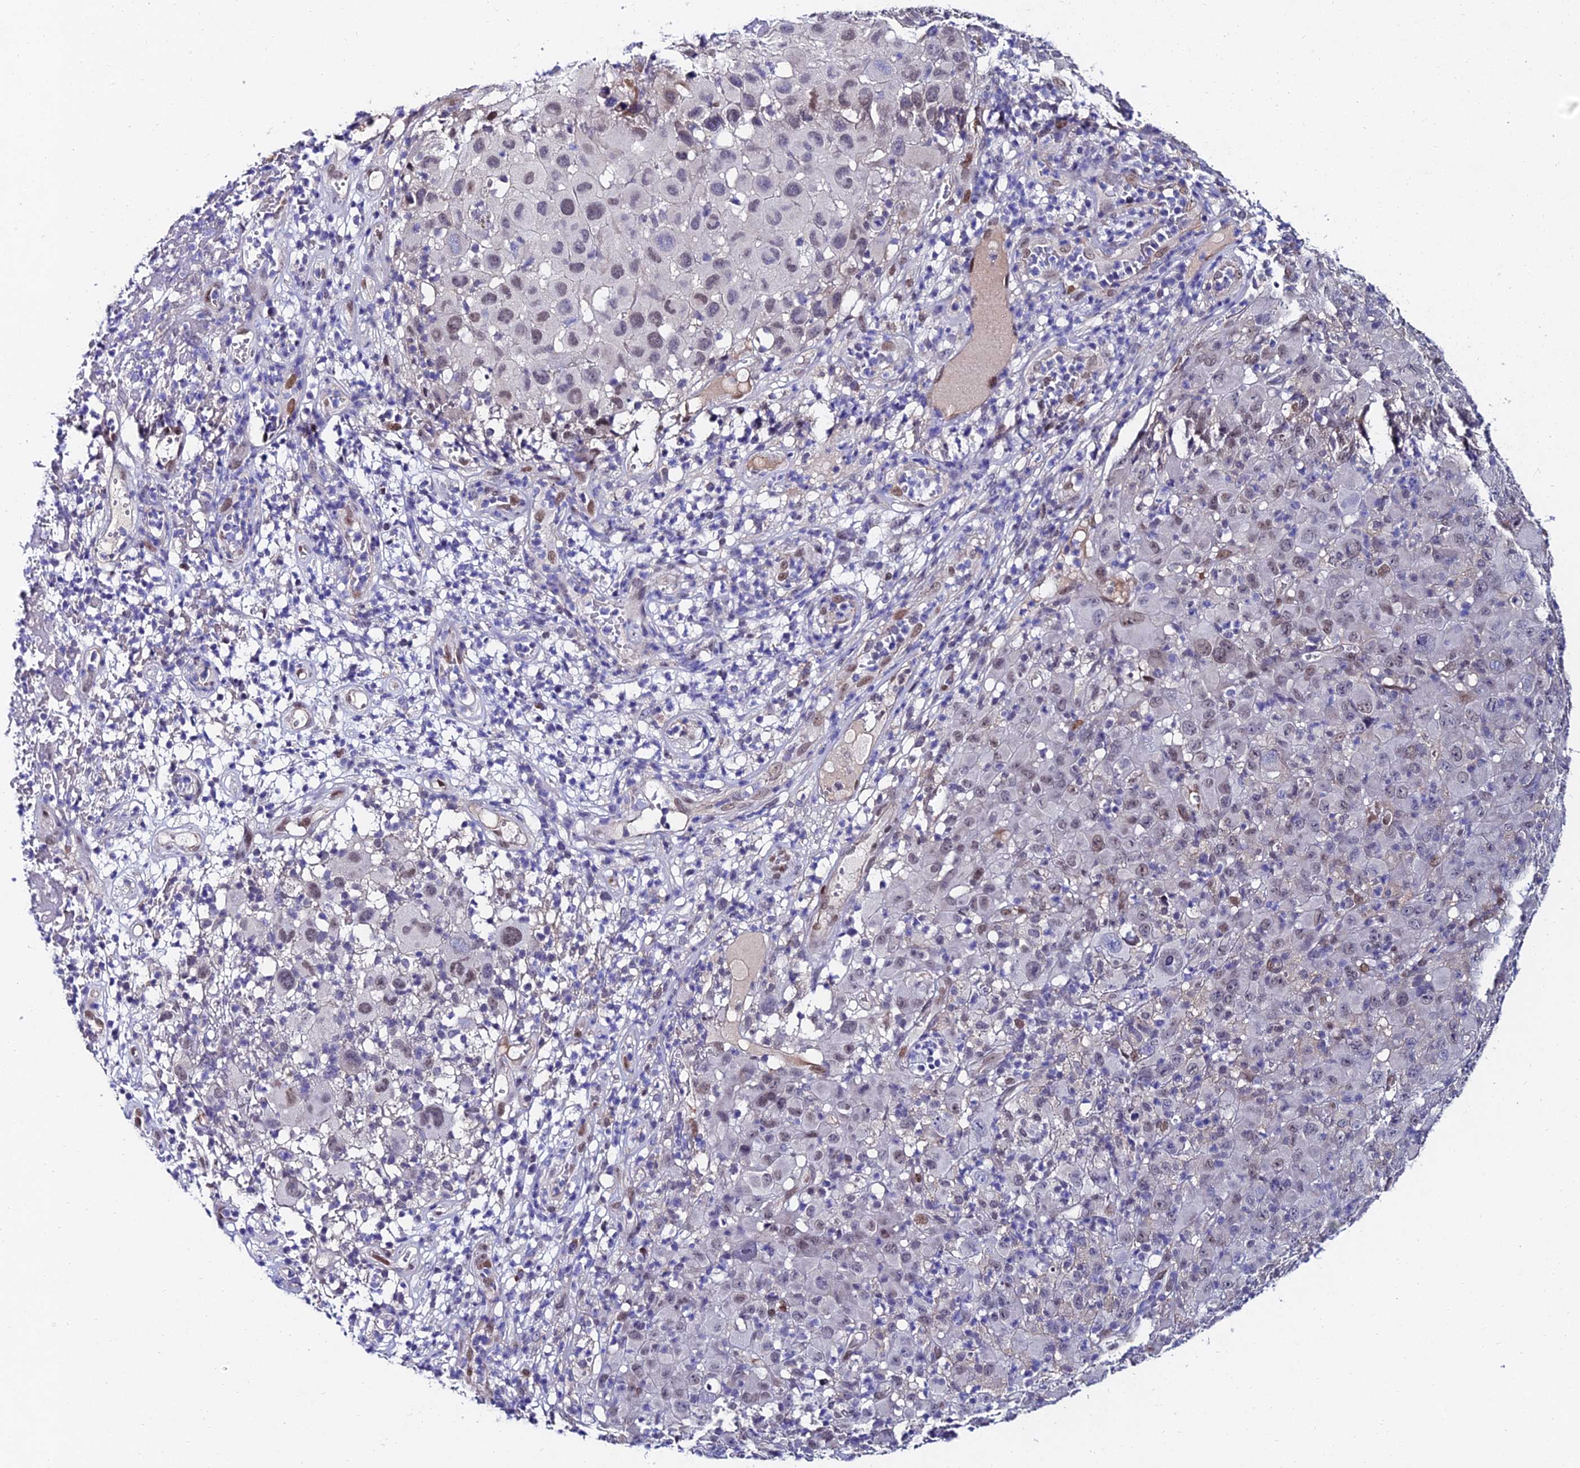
{"staining": {"intensity": "weak", "quantity": "<25%", "location": "nuclear"}, "tissue": "melanoma", "cell_type": "Tumor cells", "image_type": "cancer", "snomed": [{"axis": "morphology", "description": "Malignant melanoma, NOS"}, {"axis": "topography", "description": "Skin"}], "caption": "Tumor cells show no significant expression in melanoma.", "gene": "TRIM24", "patient": {"sex": "male", "age": 73}}